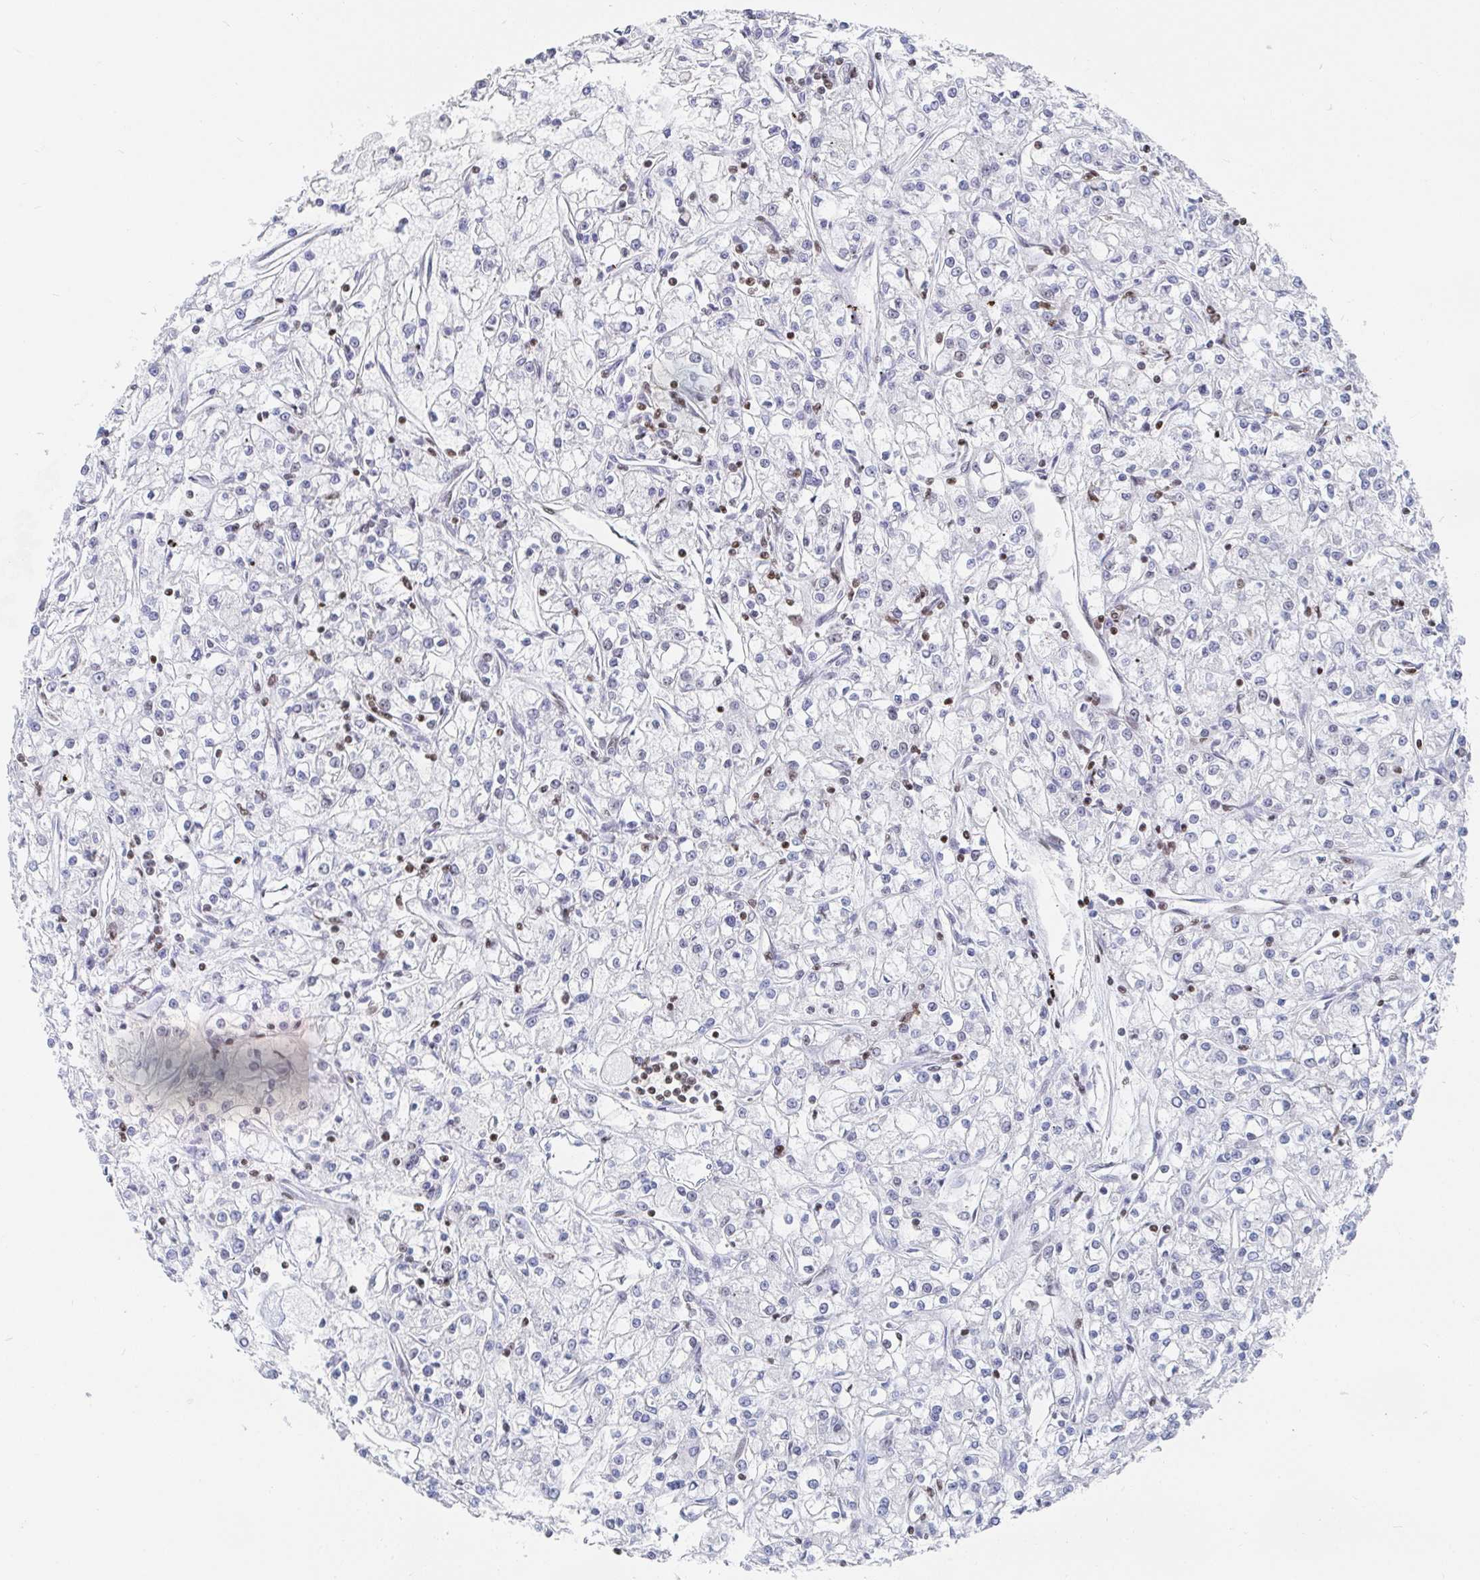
{"staining": {"intensity": "negative", "quantity": "none", "location": "none"}, "tissue": "renal cancer", "cell_type": "Tumor cells", "image_type": "cancer", "snomed": [{"axis": "morphology", "description": "Adenocarcinoma, NOS"}, {"axis": "topography", "description": "Kidney"}], "caption": "Immunohistochemical staining of human renal cancer (adenocarcinoma) exhibits no significant expression in tumor cells.", "gene": "EWSR1", "patient": {"sex": "female", "age": 59}}